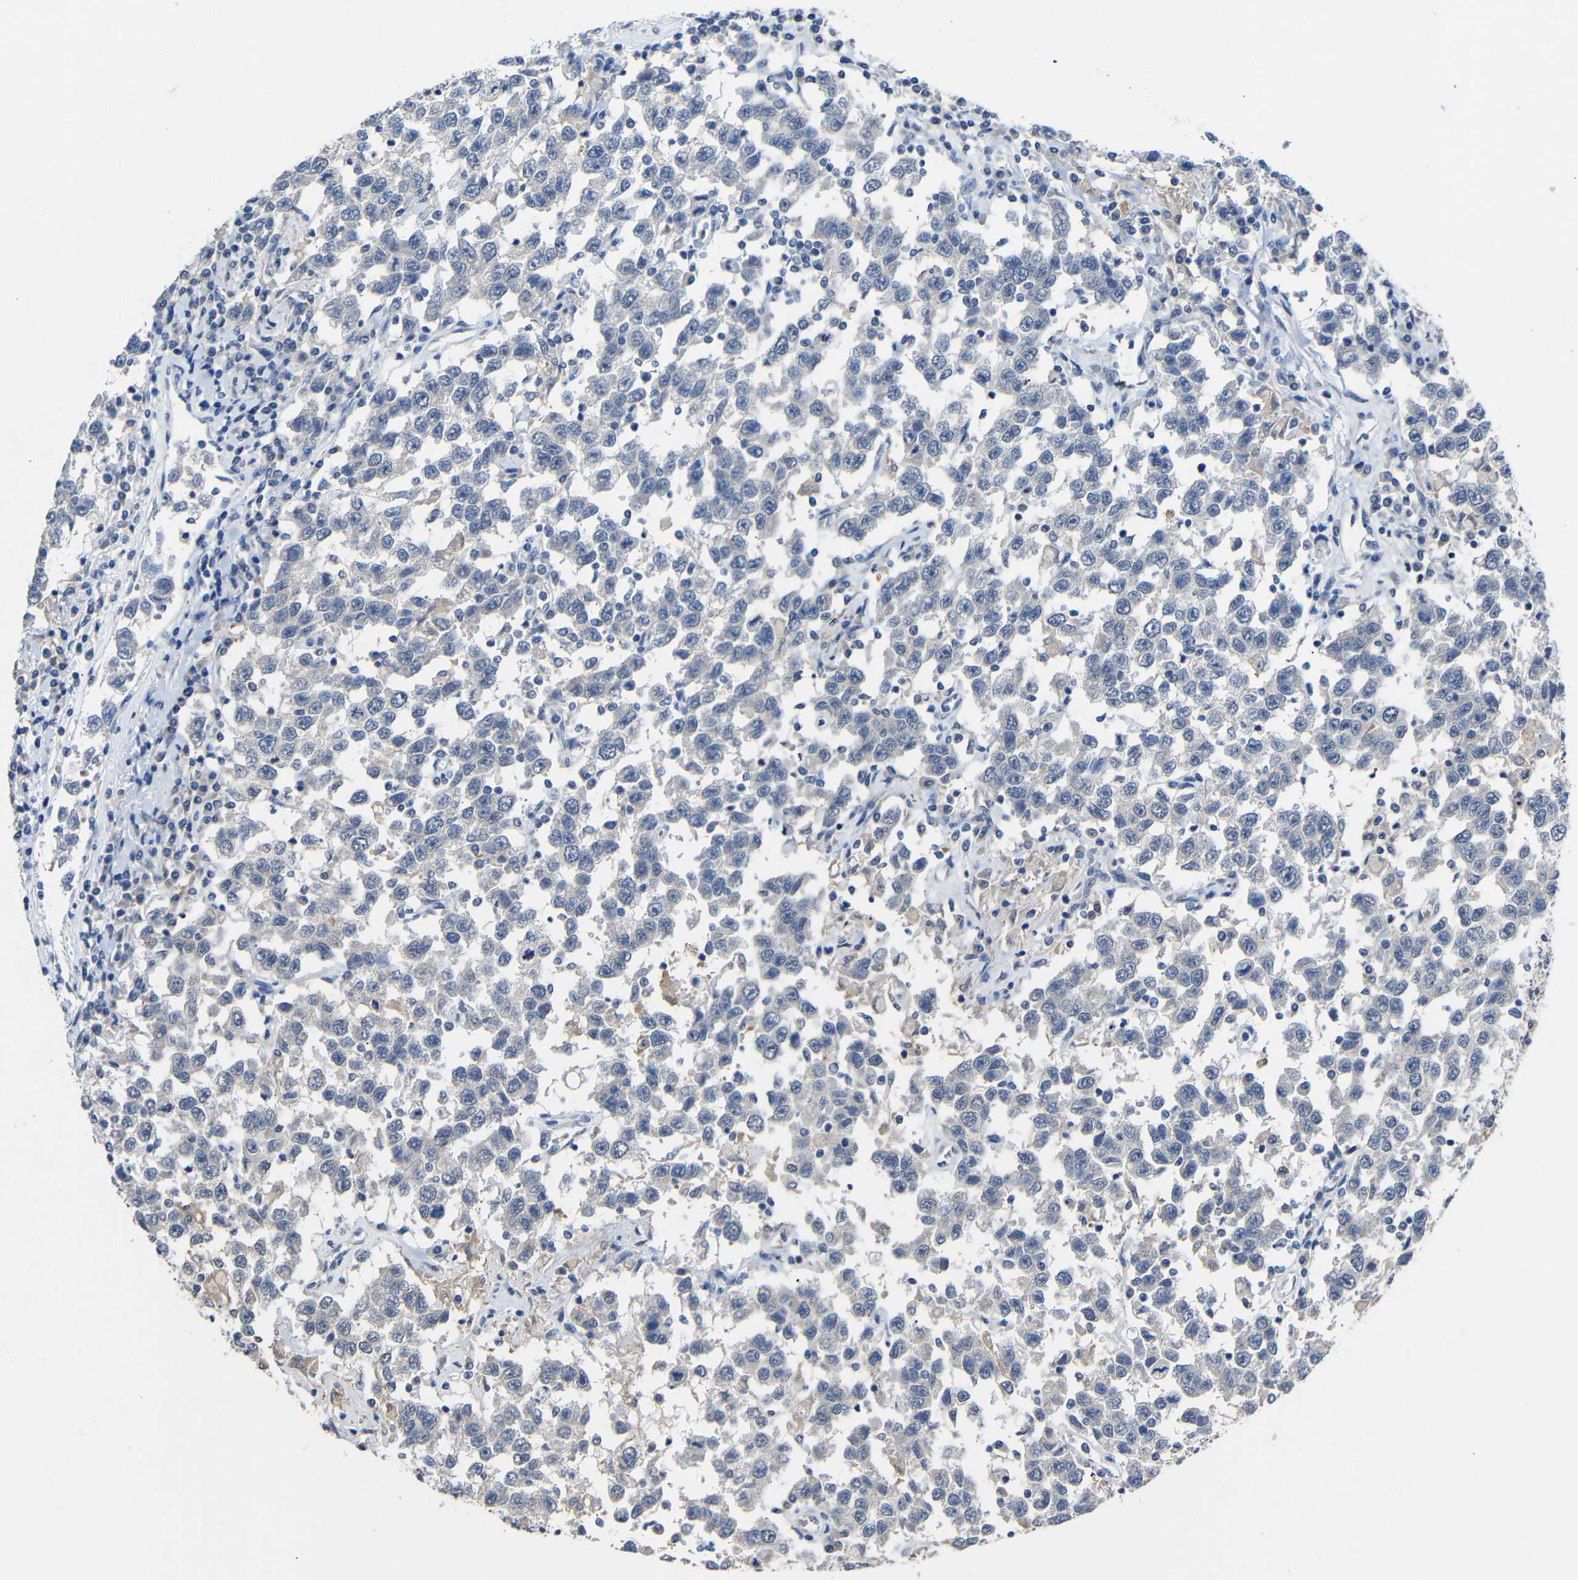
{"staining": {"intensity": "negative", "quantity": "none", "location": "none"}, "tissue": "testis cancer", "cell_type": "Tumor cells", "image_type": "cancer", "snomed": [{"axis": "morphology", "description": "Seminoma, NOS"}, {"axis": "topography", "description": "Testis"}], "caption": "High power microscopy image of an immunohistochemistry (IHC) image of testis cancer, revealing no significant staining in tumor cells.", "gene": "HNF1A", "patient": {"sex": "male", "age": 41}}